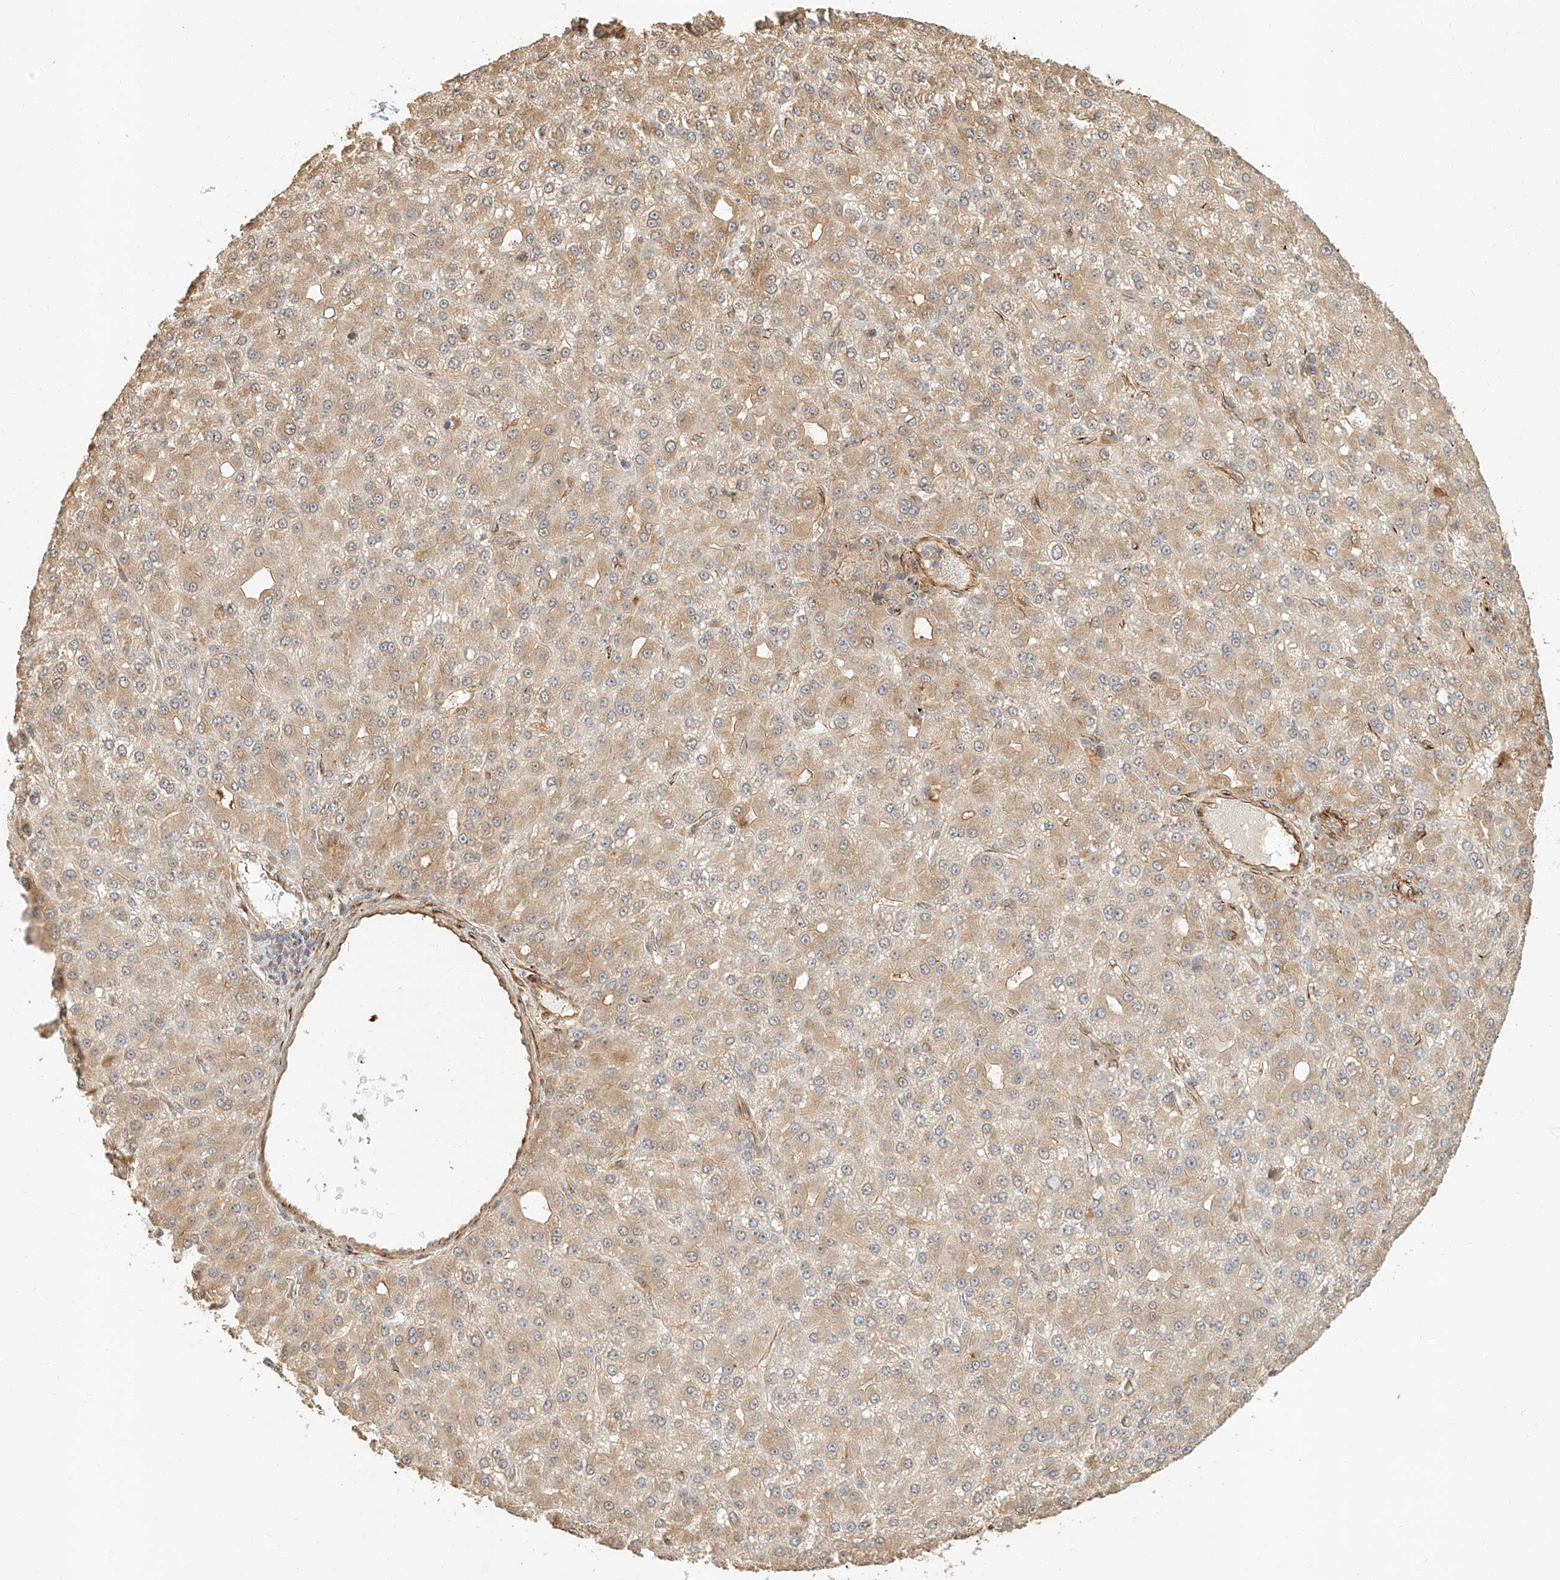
{"staining": {"intensity": "weak", "quantity": "25%-75%", "location": "cytoplasmic/membranous"}, "tissue": "liver cancer", "cell_type": "Tumor cells", "image_type": "cancer", "snomed": [{"axis": "morphology", "description": "Carcinoma, Hepatocellular, NOS"}, {"axis": "topography", "description": "Liver"}], "caption": "A high-resolution photomicrograph shows IHC staining of liver cancer (hepatocellular carcinoma), which reveals weak cytoplasmic/membranous expression in approximately 25%-75% of tumor cells.", "gene": "NAP1L1", "patient": {"sex": "male", "age": 67}}